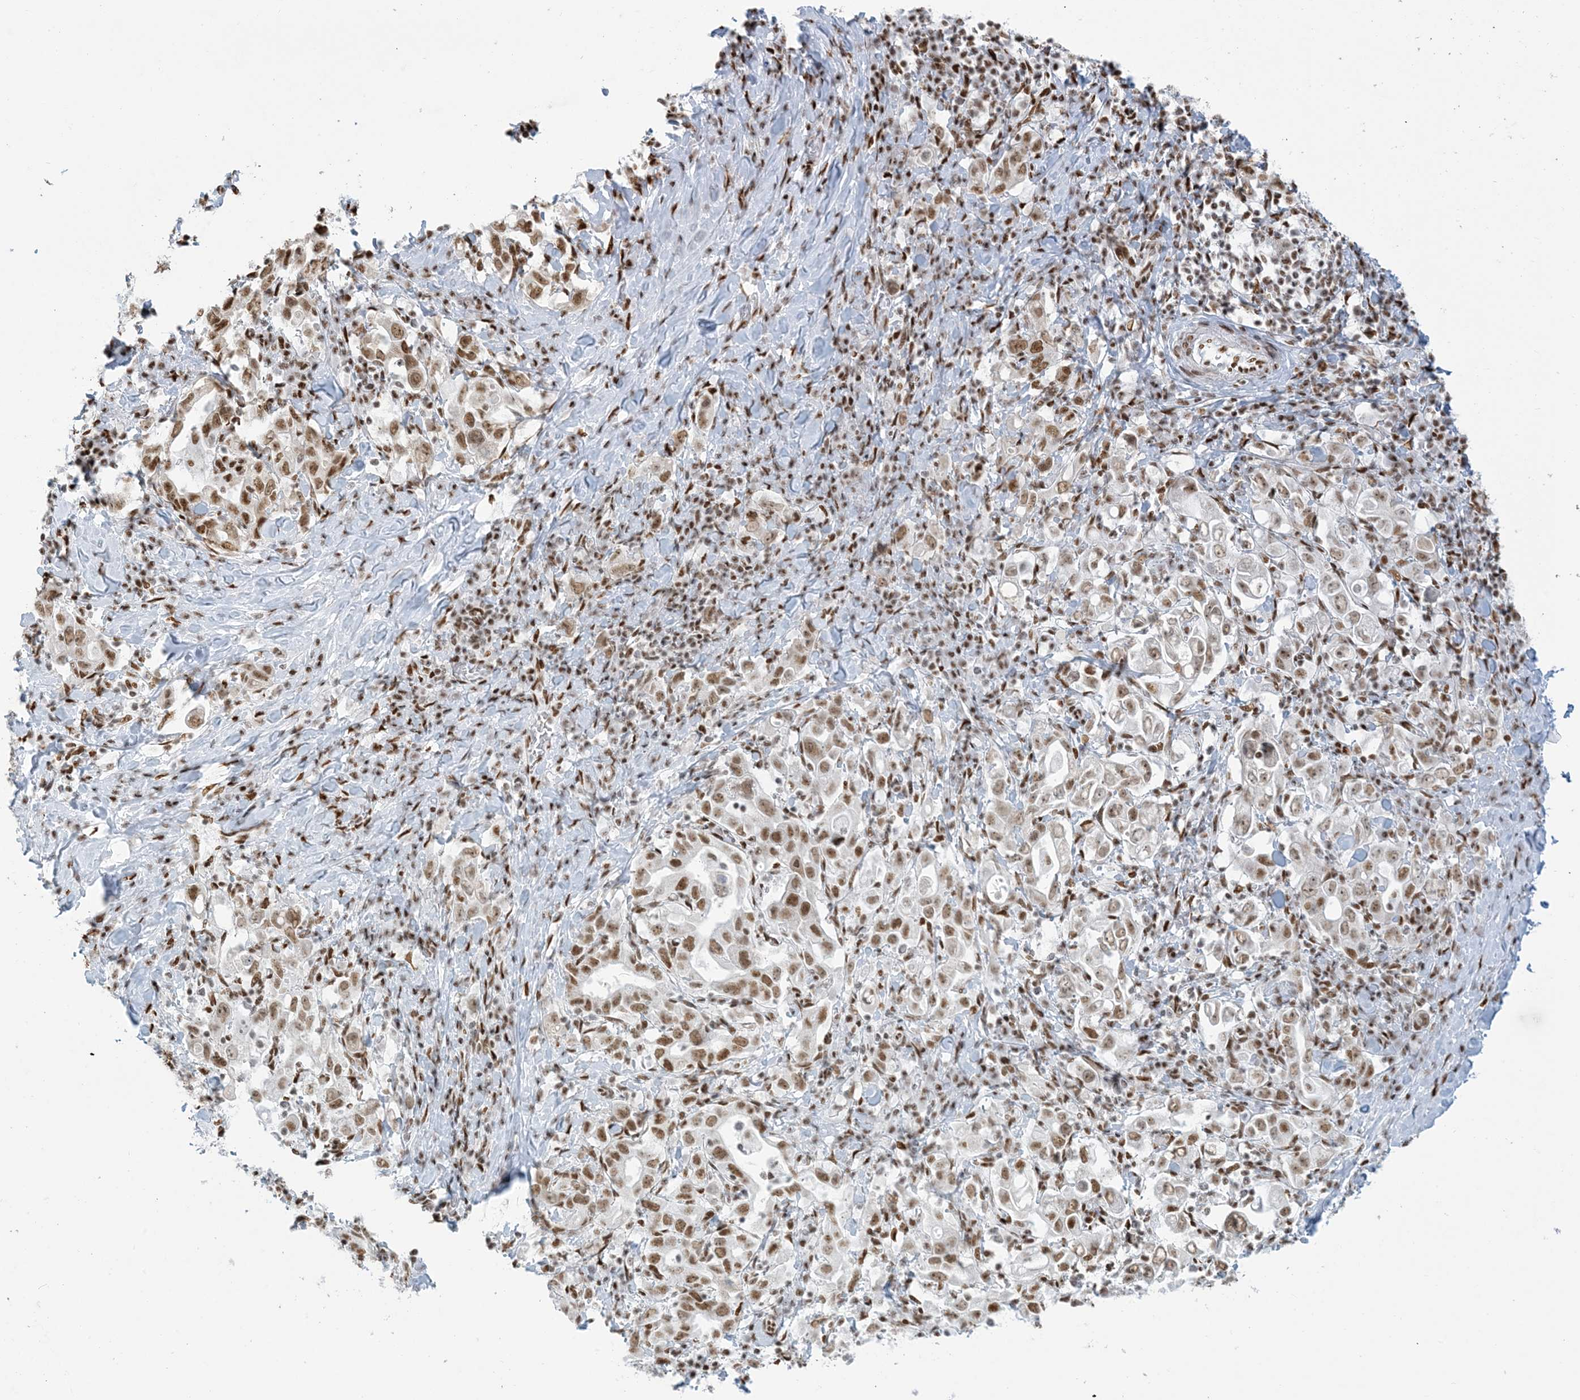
{"staining": {"intensity": "moderate", "quantity": ">75%", "location": "nuclear"}, "tissue": "stomach cancer", "cell_type": "Tumor cells", "image_type": "cancer", "snomed": [{"axis": "morphology", "description": "Adenocarcinoma, NOS"}, {"axis": "topography", "description": "Stomach, upper"}], "caption": "Immunohistochemistry (IHC) micrograph of human stomach cancer stained for a protein (brown), which exhibits medium levels of moderate nuclear staining in about >75% of tumor cells.", "gene": "STAG1", "patient": {"sex": "male", "age": 62}}